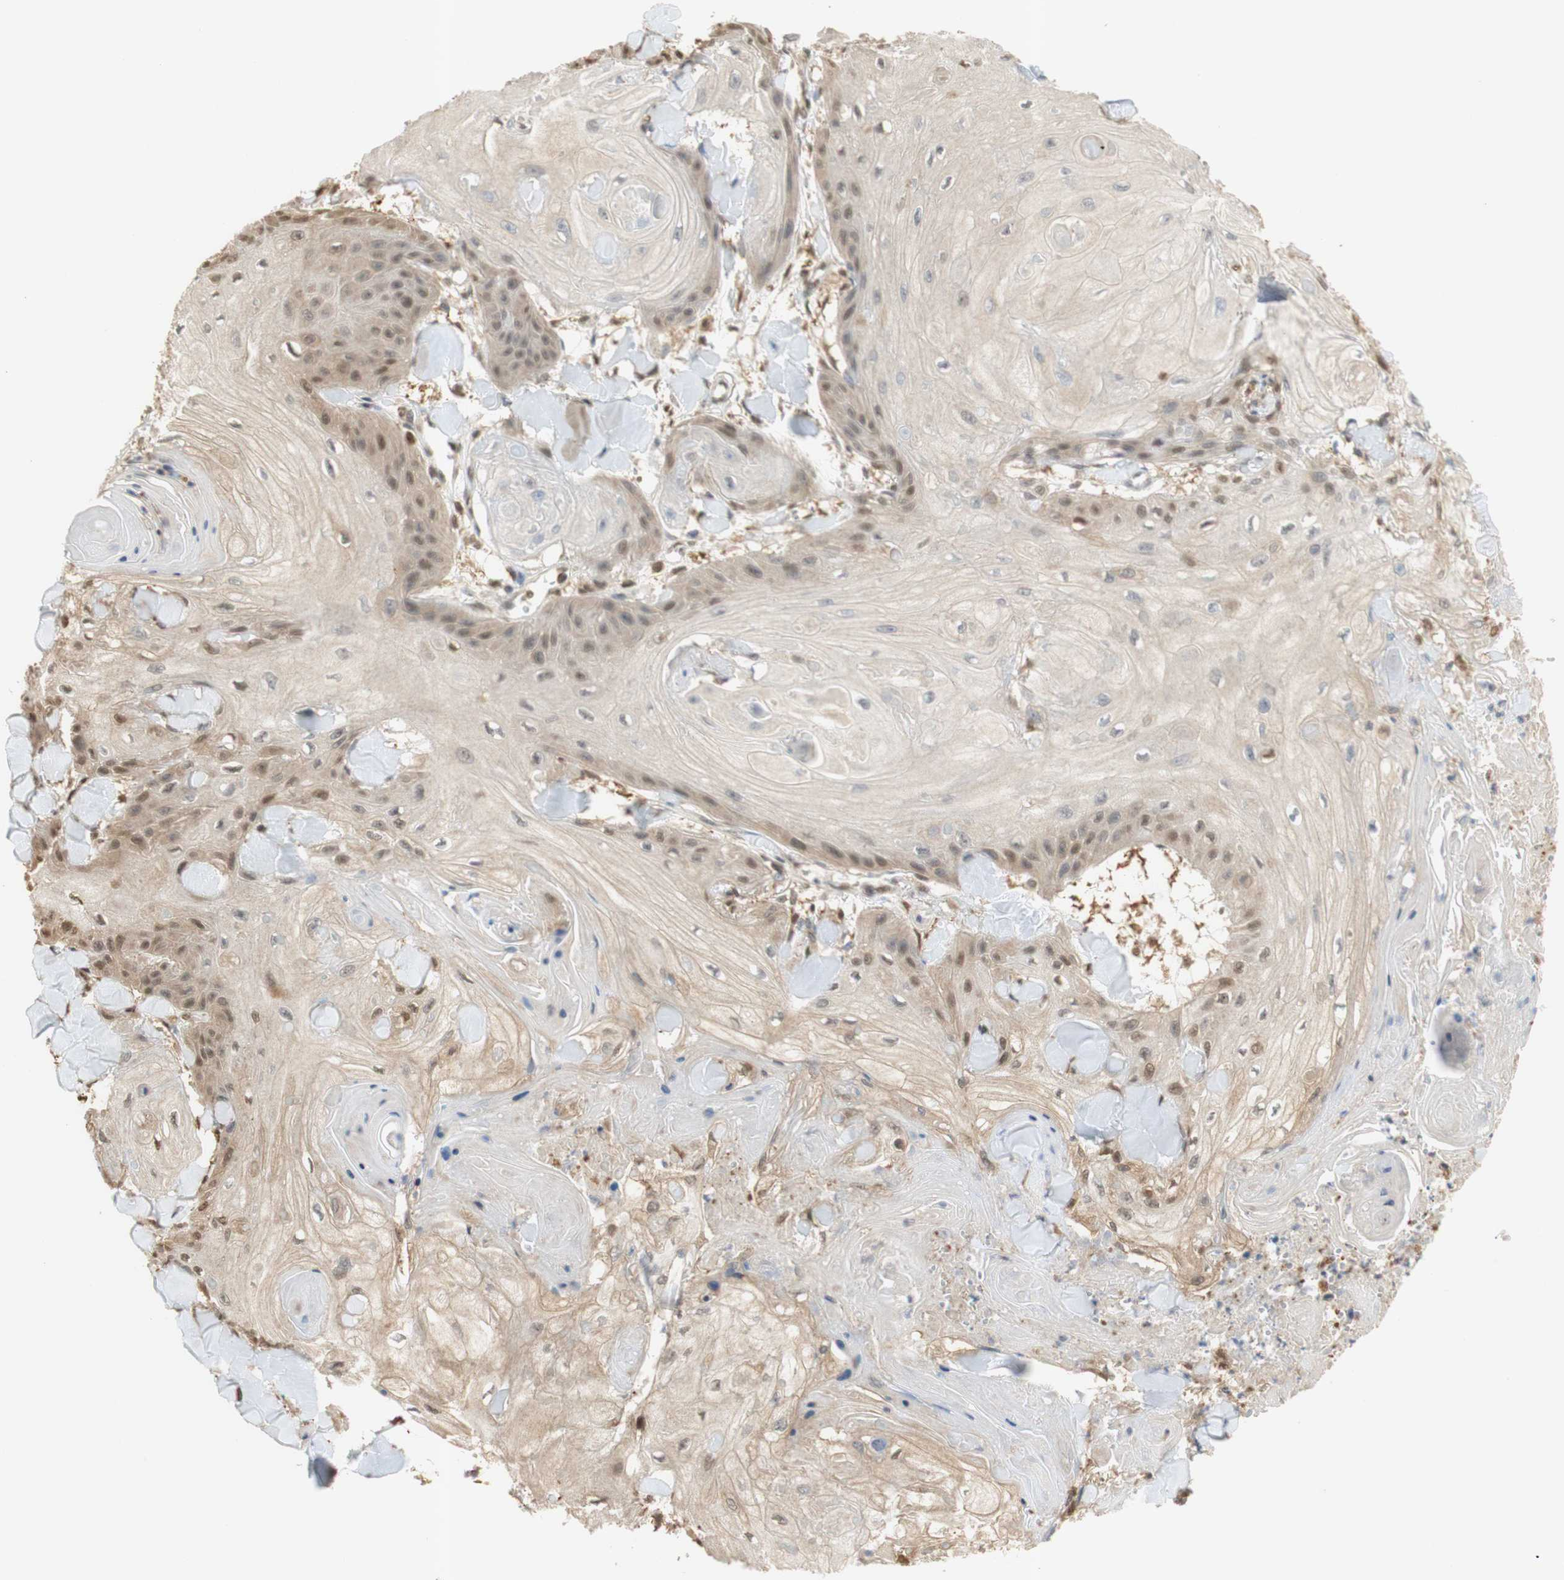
{"staining": {"intensity": "moderate", "quantity": "25%-75%", "location": "cytoplasmic/membranous,nuclear"}, "tissue": "skin cancer", "cell_type": "Tumor cells", "image_type": "cancer", "snomed": [{"axis": "morphology", "description": "Squamous cell carcinoma, NOS"}, {"axis": "topography", "description": "Skin"}], "caption": "This micrograph demonstrates IHC staining of human skin cancer, with medium moderate cytoplasmic/membranous and nuclear staining in approximately 25%-75% of tumor cells.", "gene": "NAP1L4", "patient": {"sex": "male", "age": 74}}